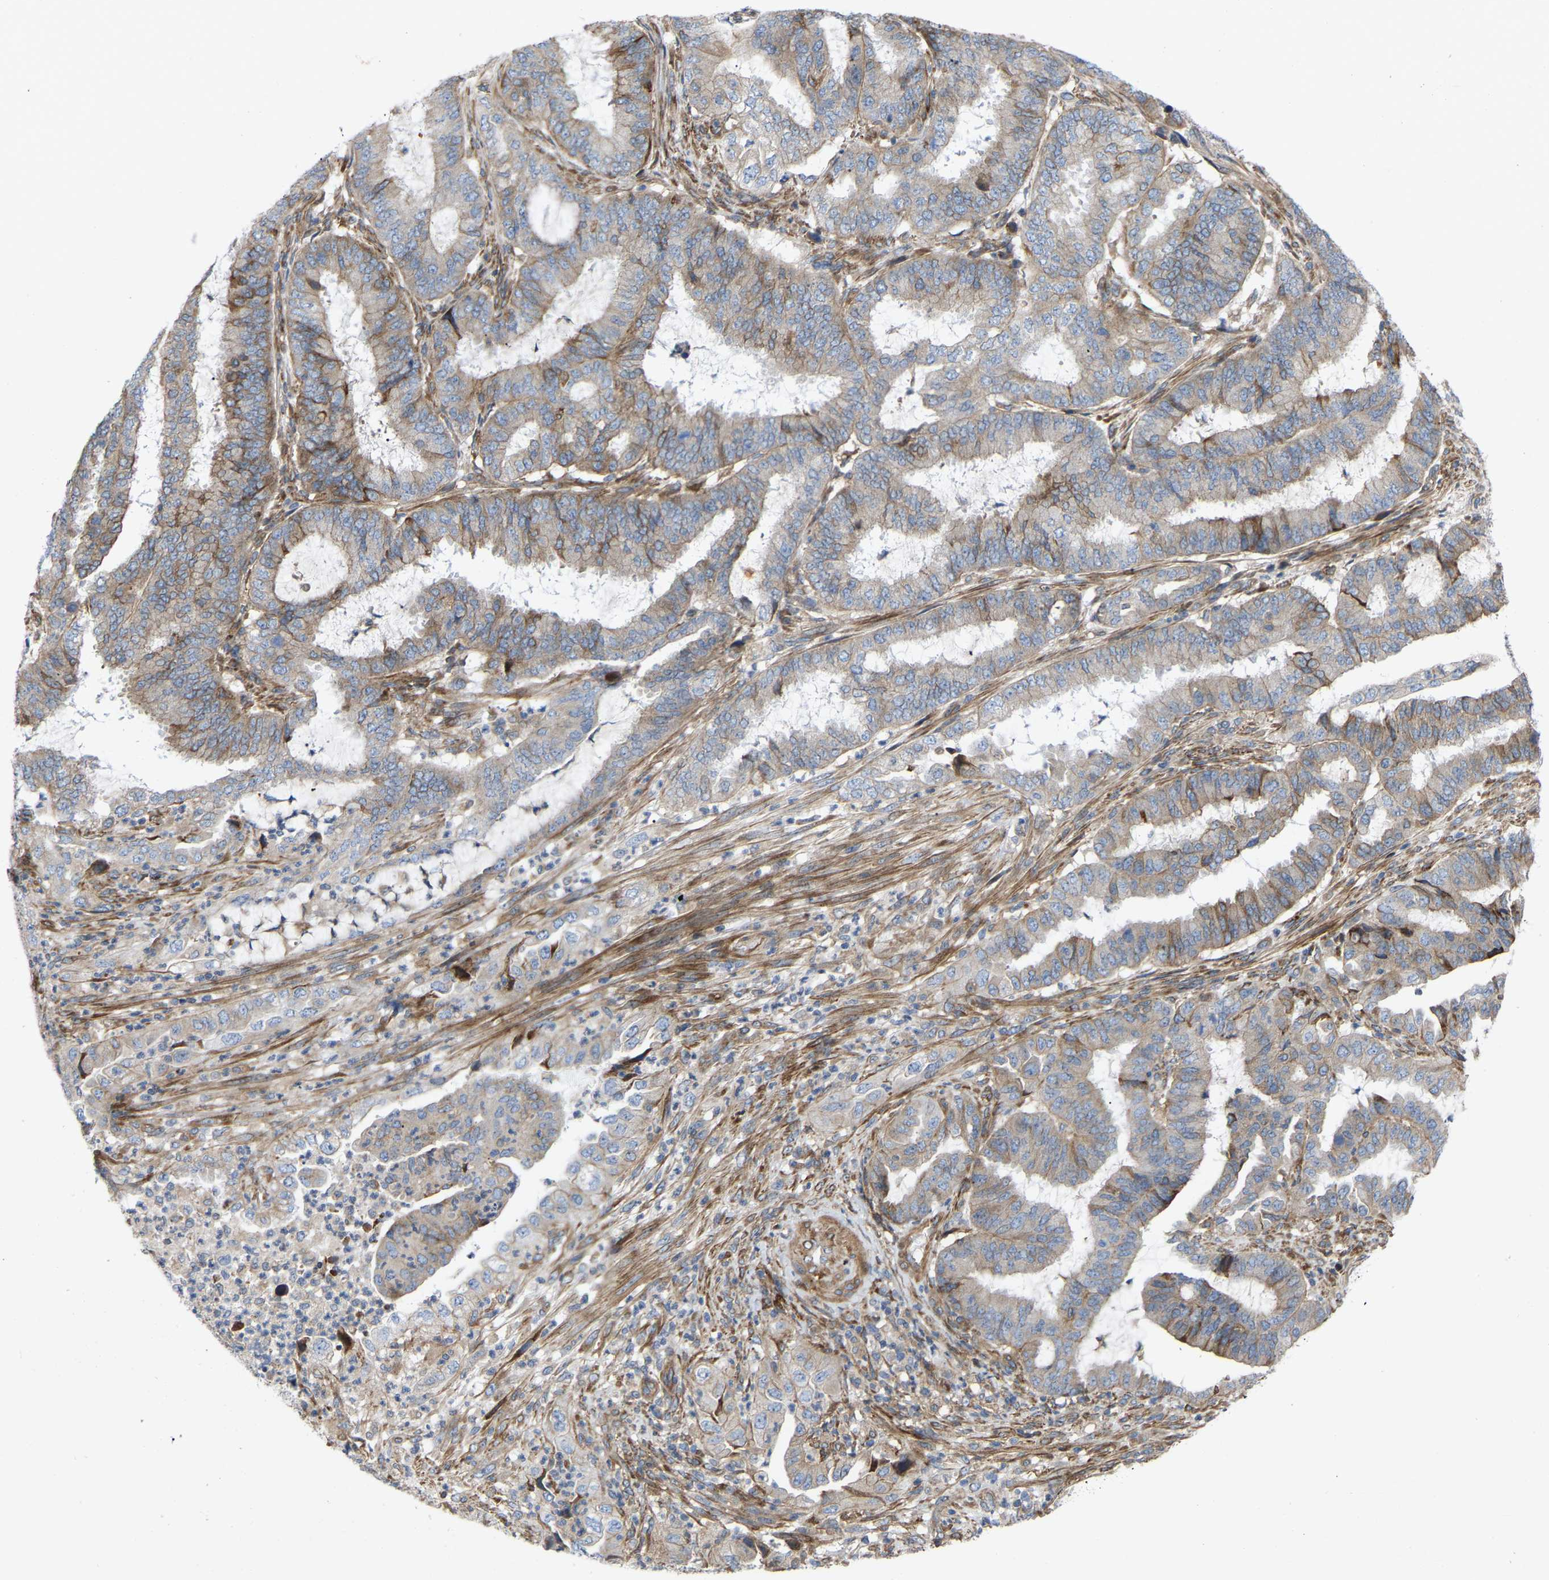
{"staining": {"intensity": "weak", "quantity": "<25%", "location": "cytoplasmic/membranous"}, "tissue": "endometrial cancer", "cell_type": "Tumor cells", "image_type": "cancer", "snomed": [{"axis": "morphology", "description": "Adenocarcinoma, NOS"}, {"axis": "topography", "description": "Endometrium"}], "caption": "This is a micrograph of immunohistochemistry (IHC) staining of adenocarcinoma (endometrial), which shows no staining in tumor cells. (DAB immunohistochemistry (IHC), high magnification).", "gene": "TOR1B", "patient": {"sex": "female", "age": 51}}